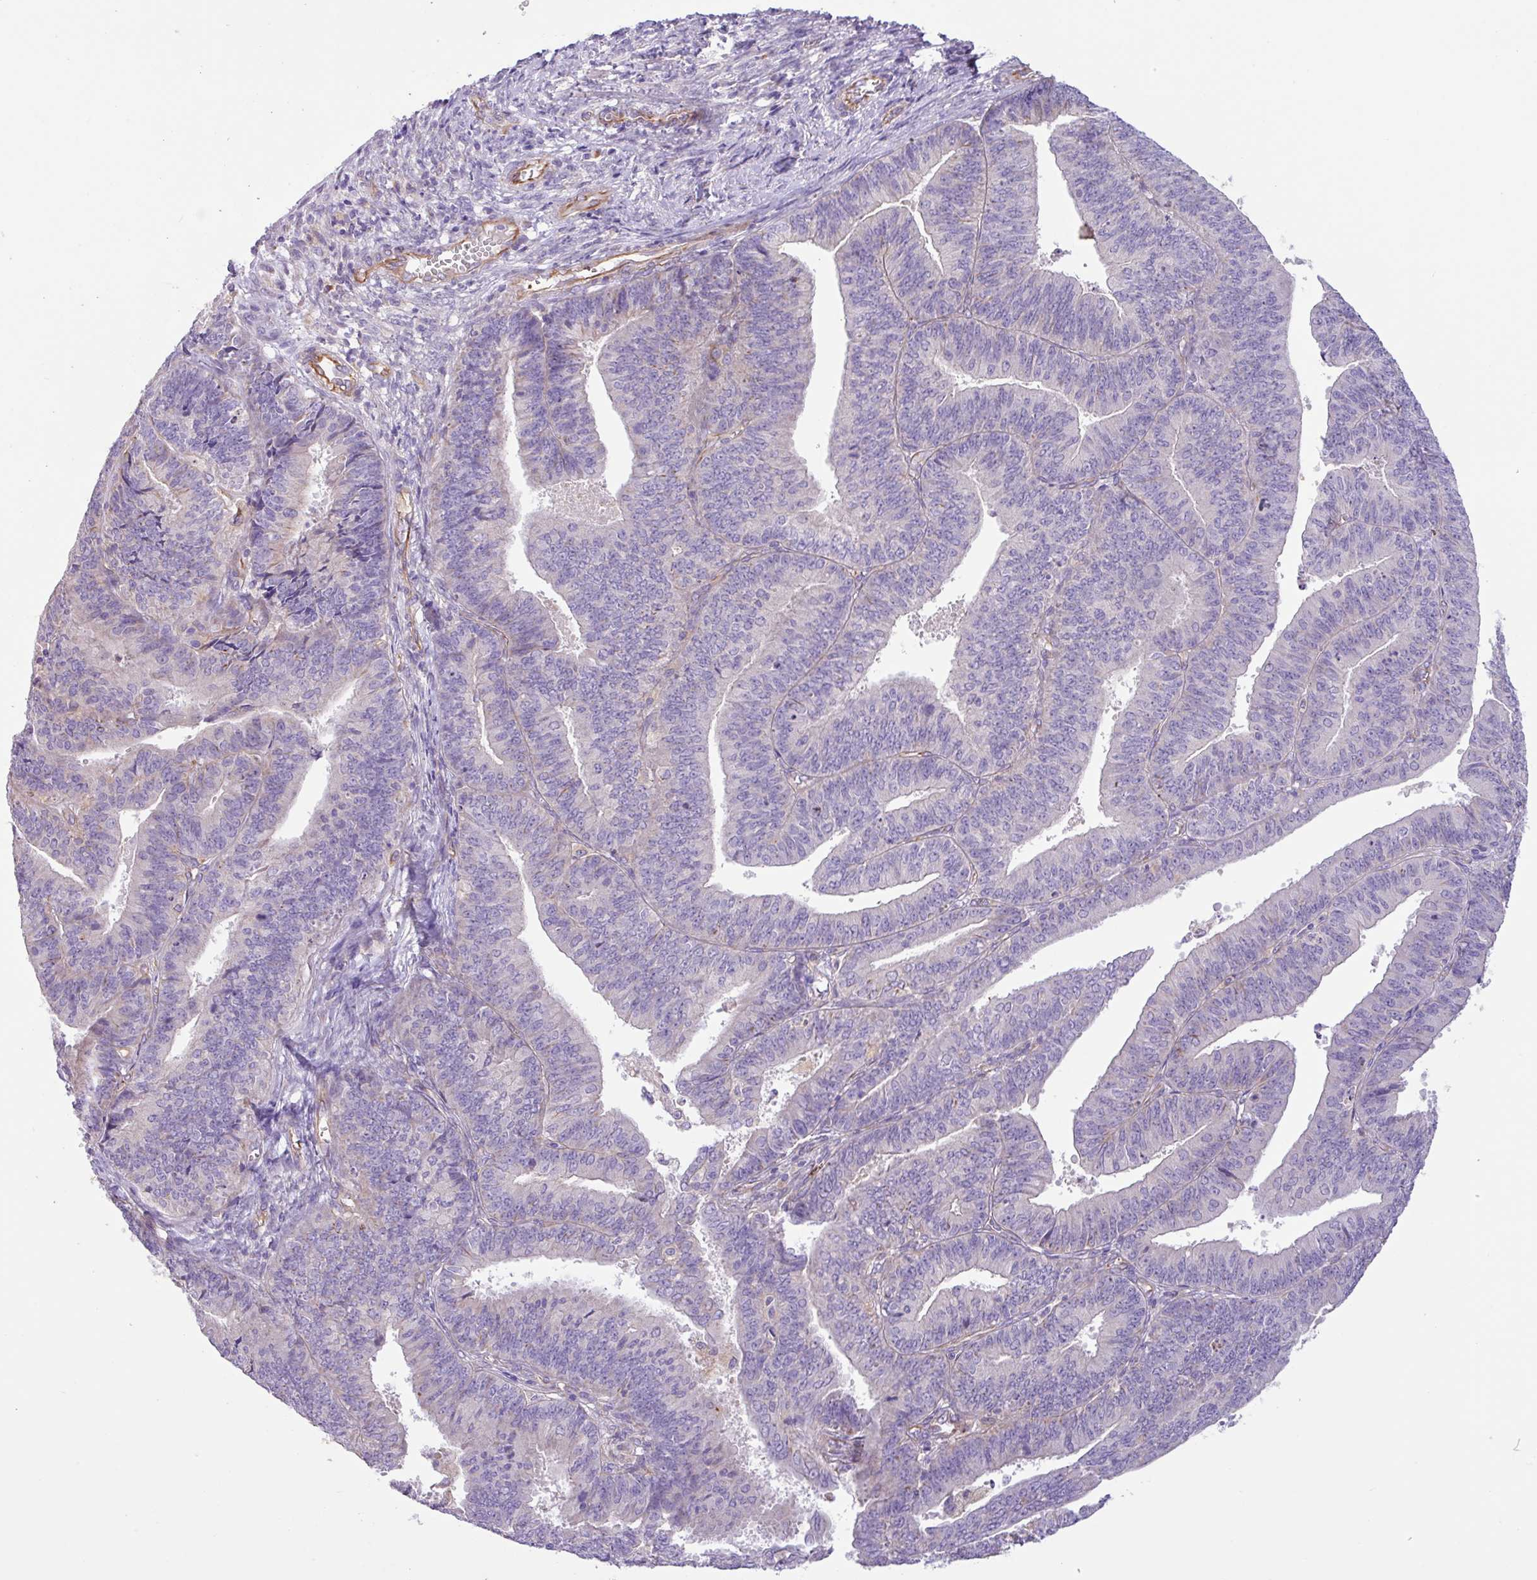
{"staining": {"intensity": "negative", "quantity": "none", "location": "none"}, "tissue": "endometrial cancer", "cell_type": "Tumor cells", "image_type": "cancer", "snomed": [{"axis": "morphology", "description": "Adenocarcinoma, NOS"}, {"axis": "topography", "description": "Endometrium"}], "caption": "Adenocarcinoma (endometrial) was stained to show a protein in brown. There is no significant positivity in tumor cells.", "gene": "MRM2", "patient": {"sex": "female", "age": 73}}